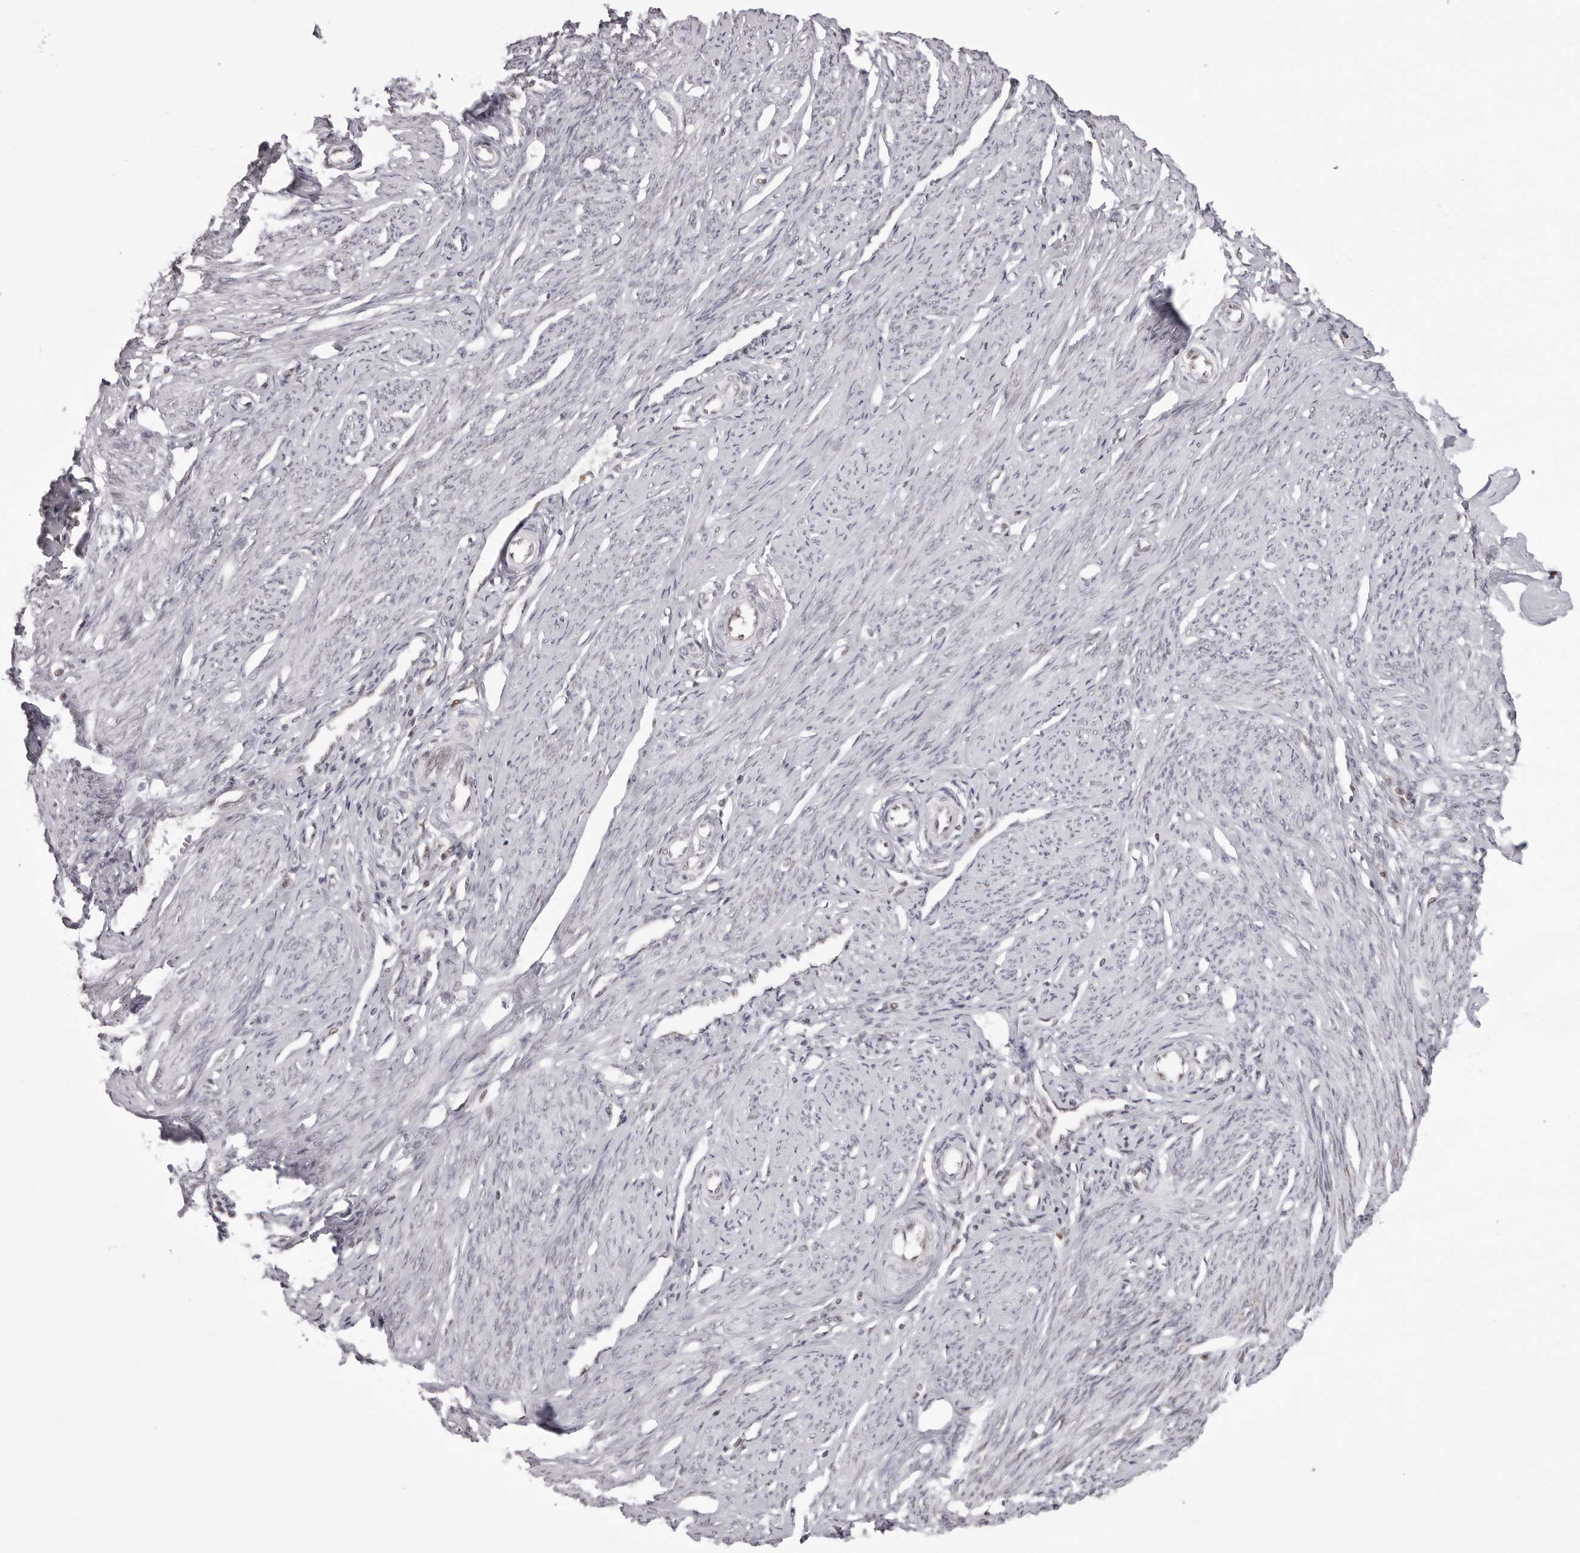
{"staining": {"intensity": "weak", "quantity": "<25%", "location": "nuclear"}, "tissue": "endometrium", "cell_type": "Cells in endometrial stroma", "image_type": "normal", "snomed": [{"axis": "morphology", "description": "Normal tissue, NOS"}, {"axis": "topography", "description": "Endometrium"}], "caption": "Cells in endometrial stroma show no significant protein expression in benign endometrium. (Immunohistochemistry (ihc), brightfield microscopy, high magnification).", "gene": "PHF3", "patient": {"sex": "female", "age": 56}}